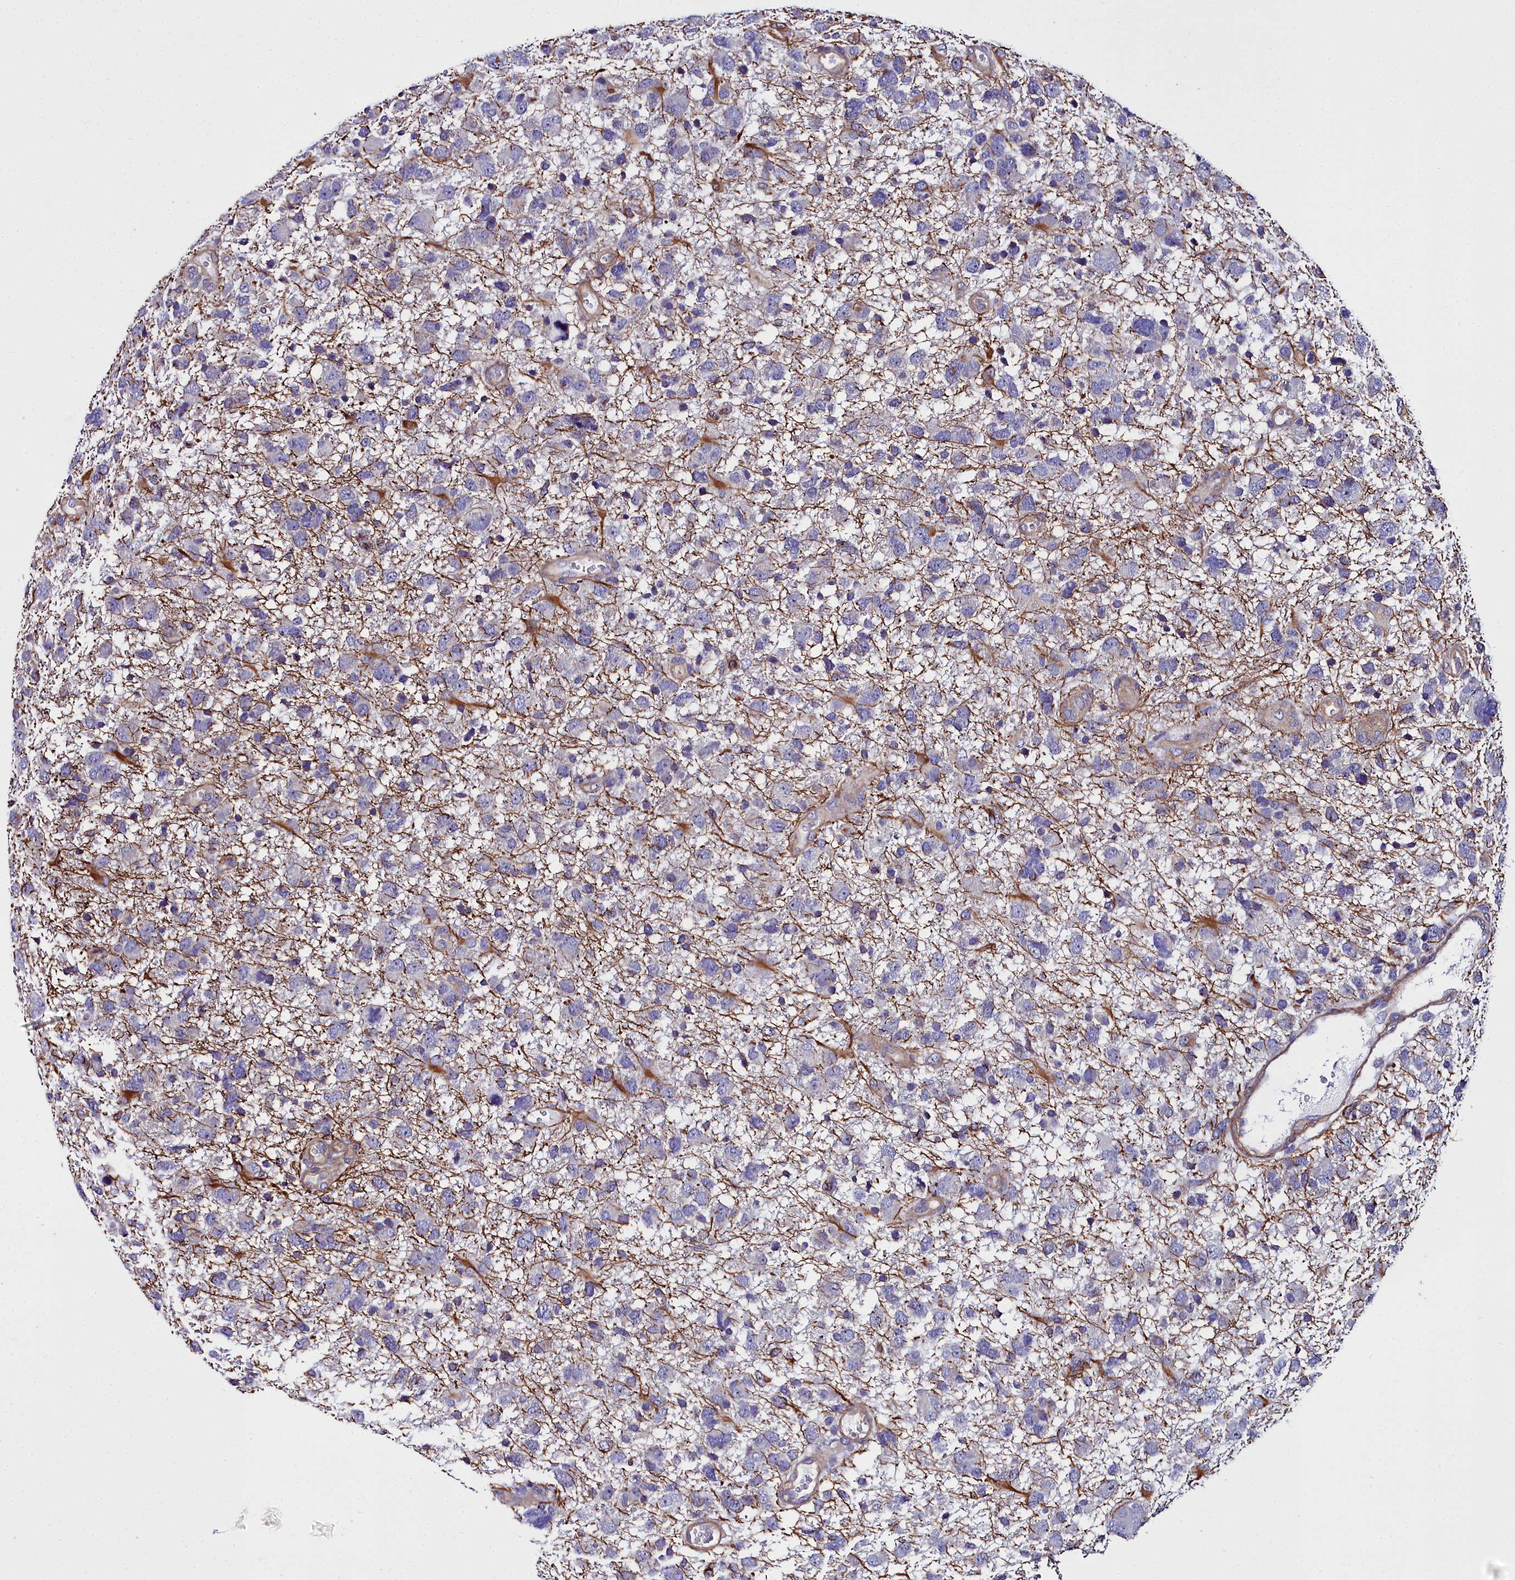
{"staining": {"intensity": "negative", "quantity": "none", "location": "none"}, "tissue": "glioma", "cell_type": "Tumor cells", "image_type": "cancer", "snomed": [{"axis": "morphology", "description": "Glioma, malignant, High grade"}, {"axis": "topography", "description": "Brain"}], "caption": "Tumor cells show no significant staining in high-grade glioma (malignant). Nuclei are stained in blue.", "gene": "FADS3", "patient": {"sex": "male", "age": 61}}